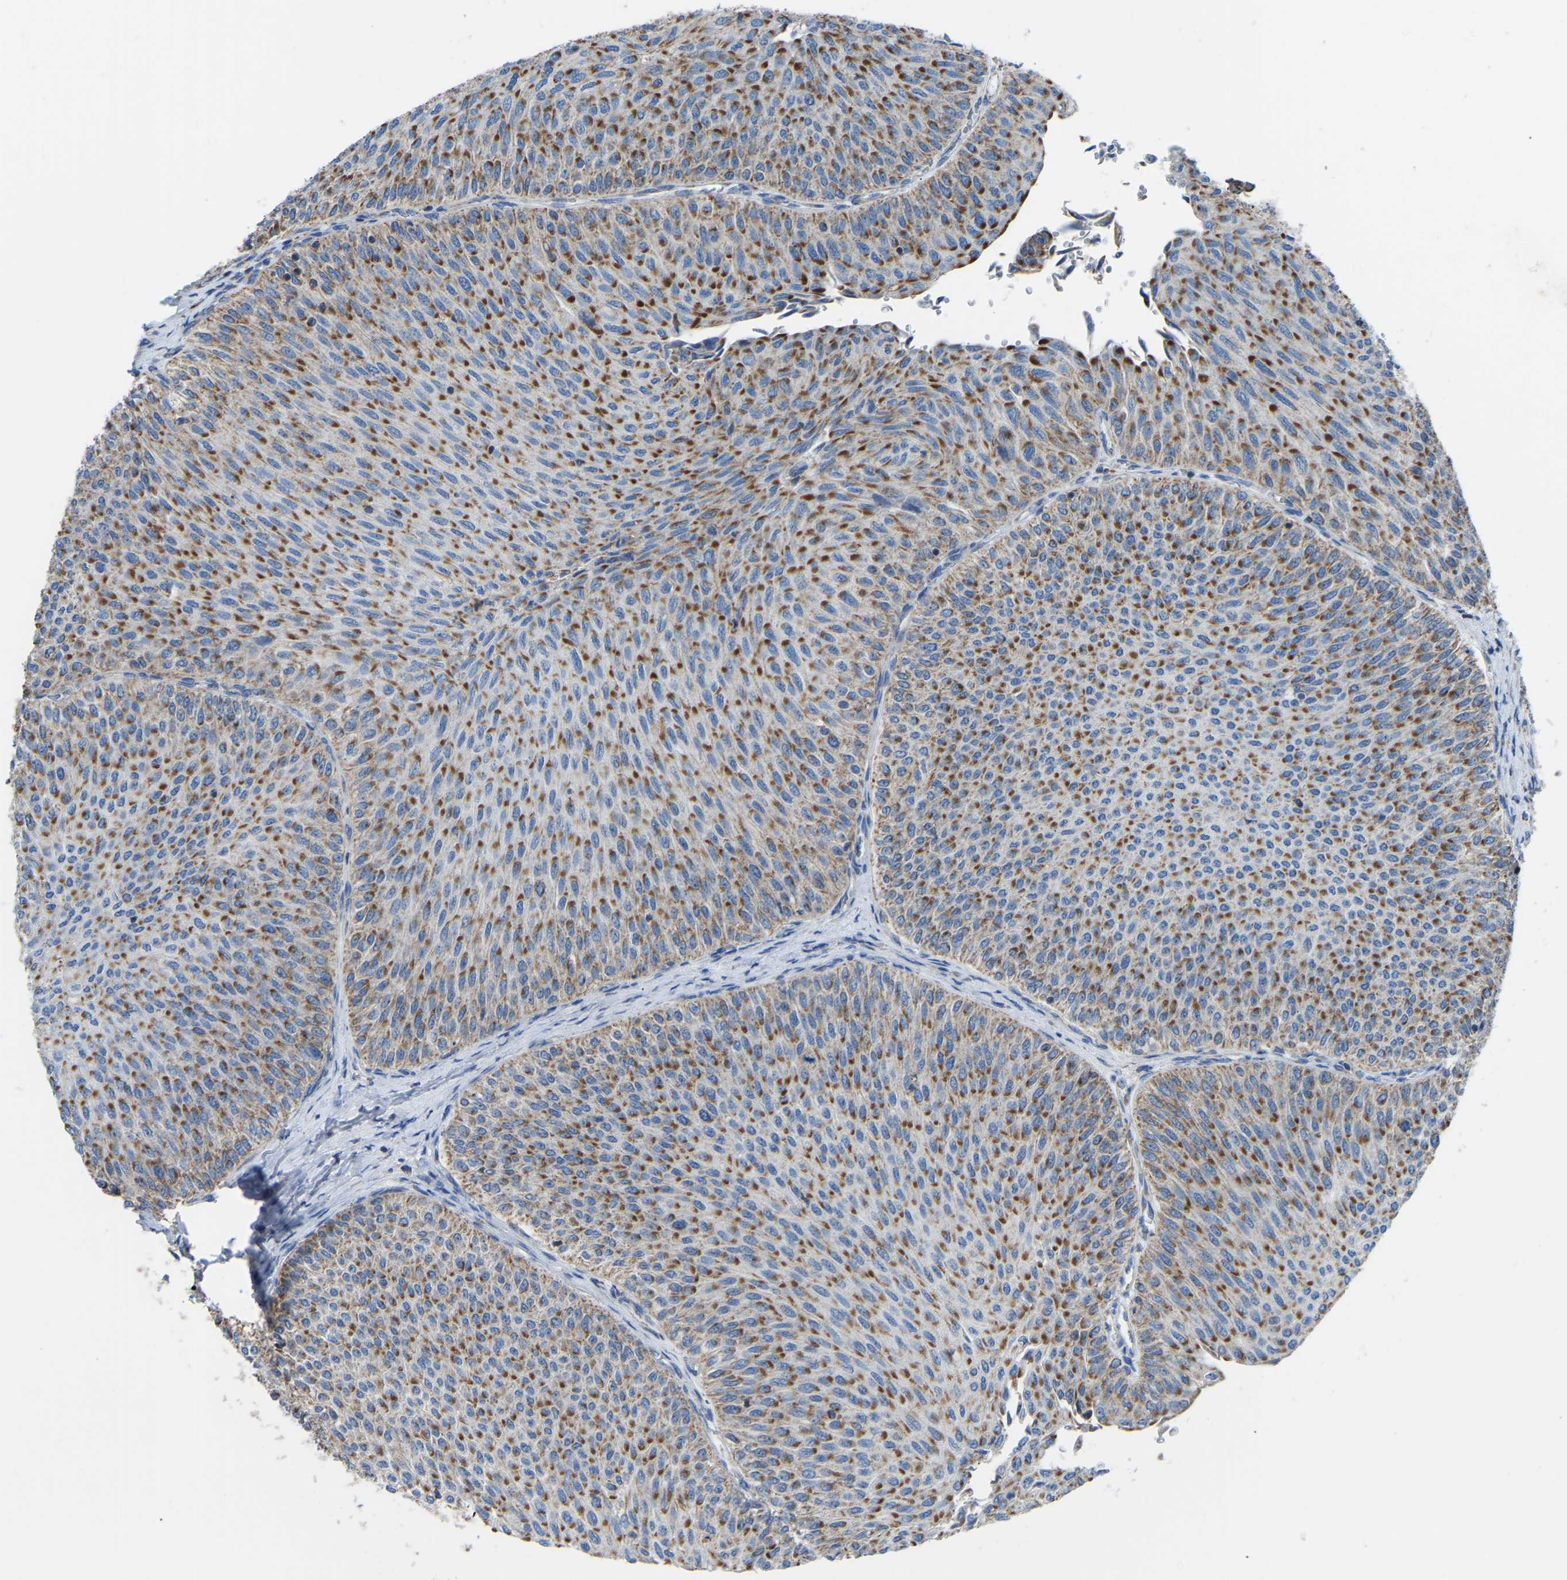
{"staining": {"intensity": "moderate", "quantity": ">75%", "location": "cytoplasmic/membranous"}, "tissue": "urothelial cancer", "cell_type": "Tumor cells", "image_type": "cancer", "snomed": [{"axis": "morphology", "description": "Urothelial carcinoma, Low grade"}, {"axis": "topography", "description": "Urinary bladder"}], "caption": "Protein expression by immunohistochemistry shows moderate cytoplasmic/membranous staining in about >75% of tumor cells in urothelial cancer.", "gene": "ETFB", "patient": {"sex": "male", "age": 78}}